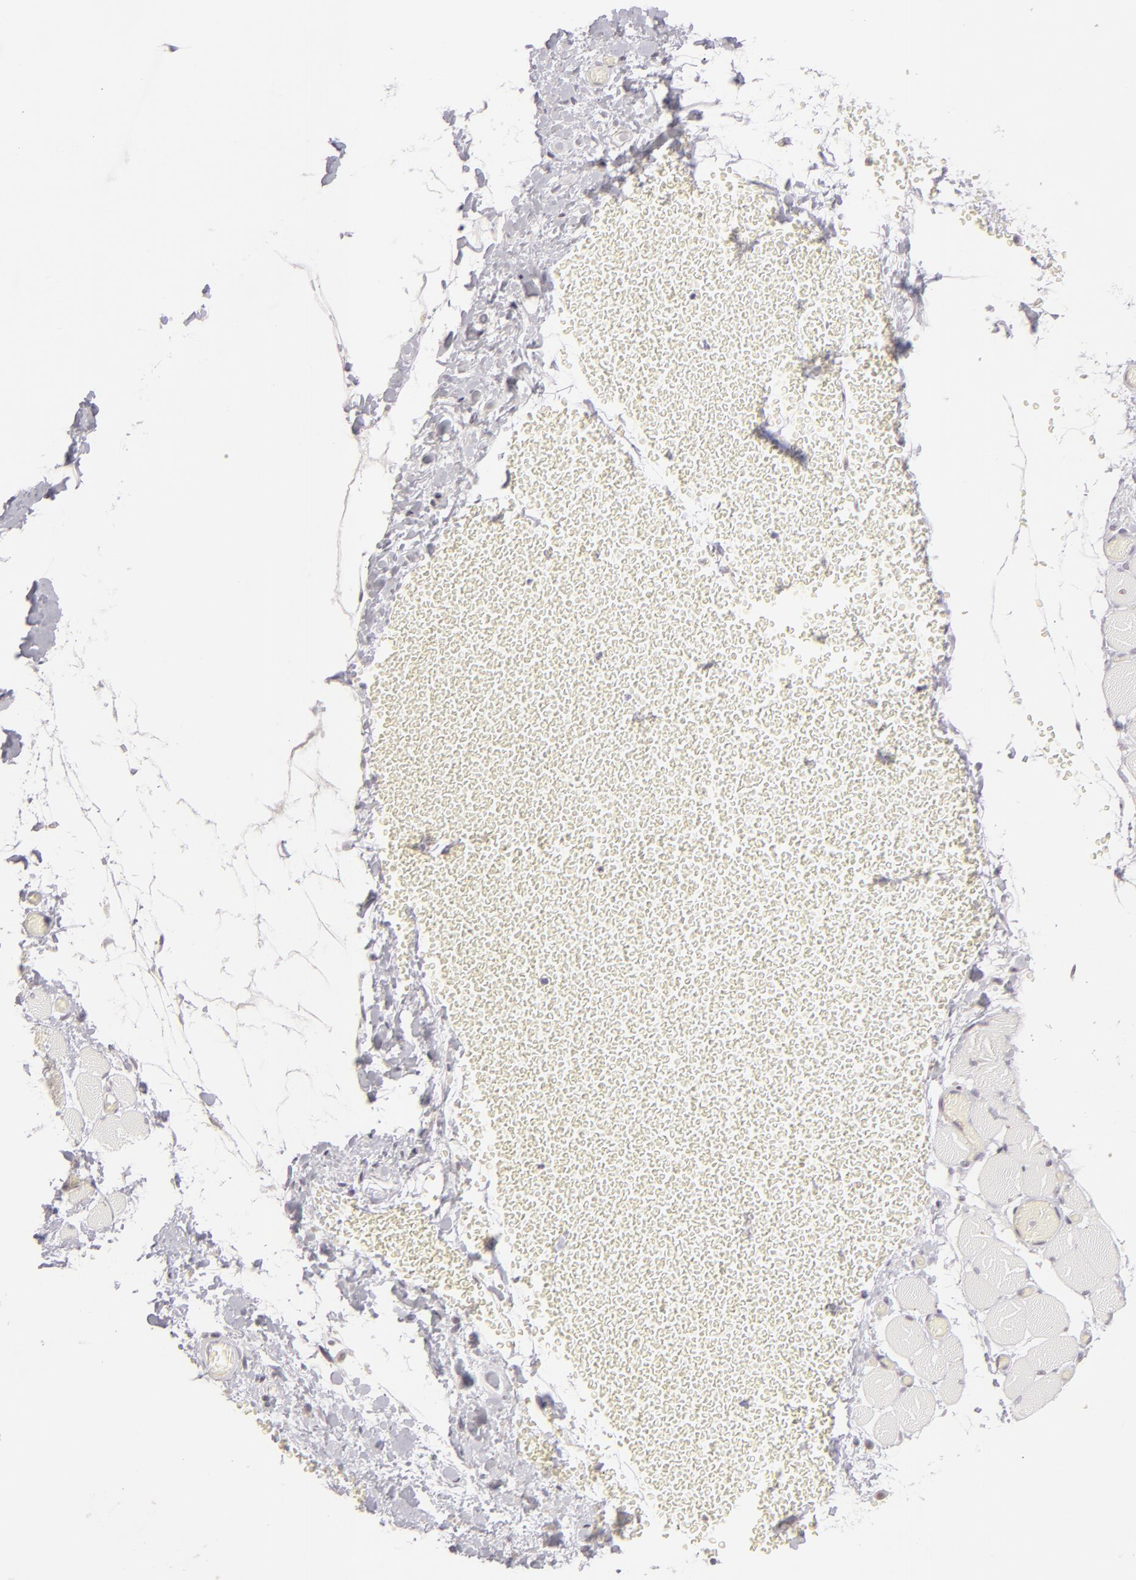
{"staining": {"intensity": "negative", "quantity": "none", "location": "none"}, "tissue": "skeletal muscle", "cell_type": "Myocytes", "image_type": "normal", "snomed": [{"axis": "morphology", "description": "Normal tissue, NOS"}, {"axis": "topography", "description": "Skeletal muscle"}, {"axis": "topography", "description": "Soft tissue"}], "caption": "The micrograph demonstrates no significant positivity in myocytes of skeletal muscle.", "gene": "DLG3", "patient": {"sex": "female", "age": 58}}